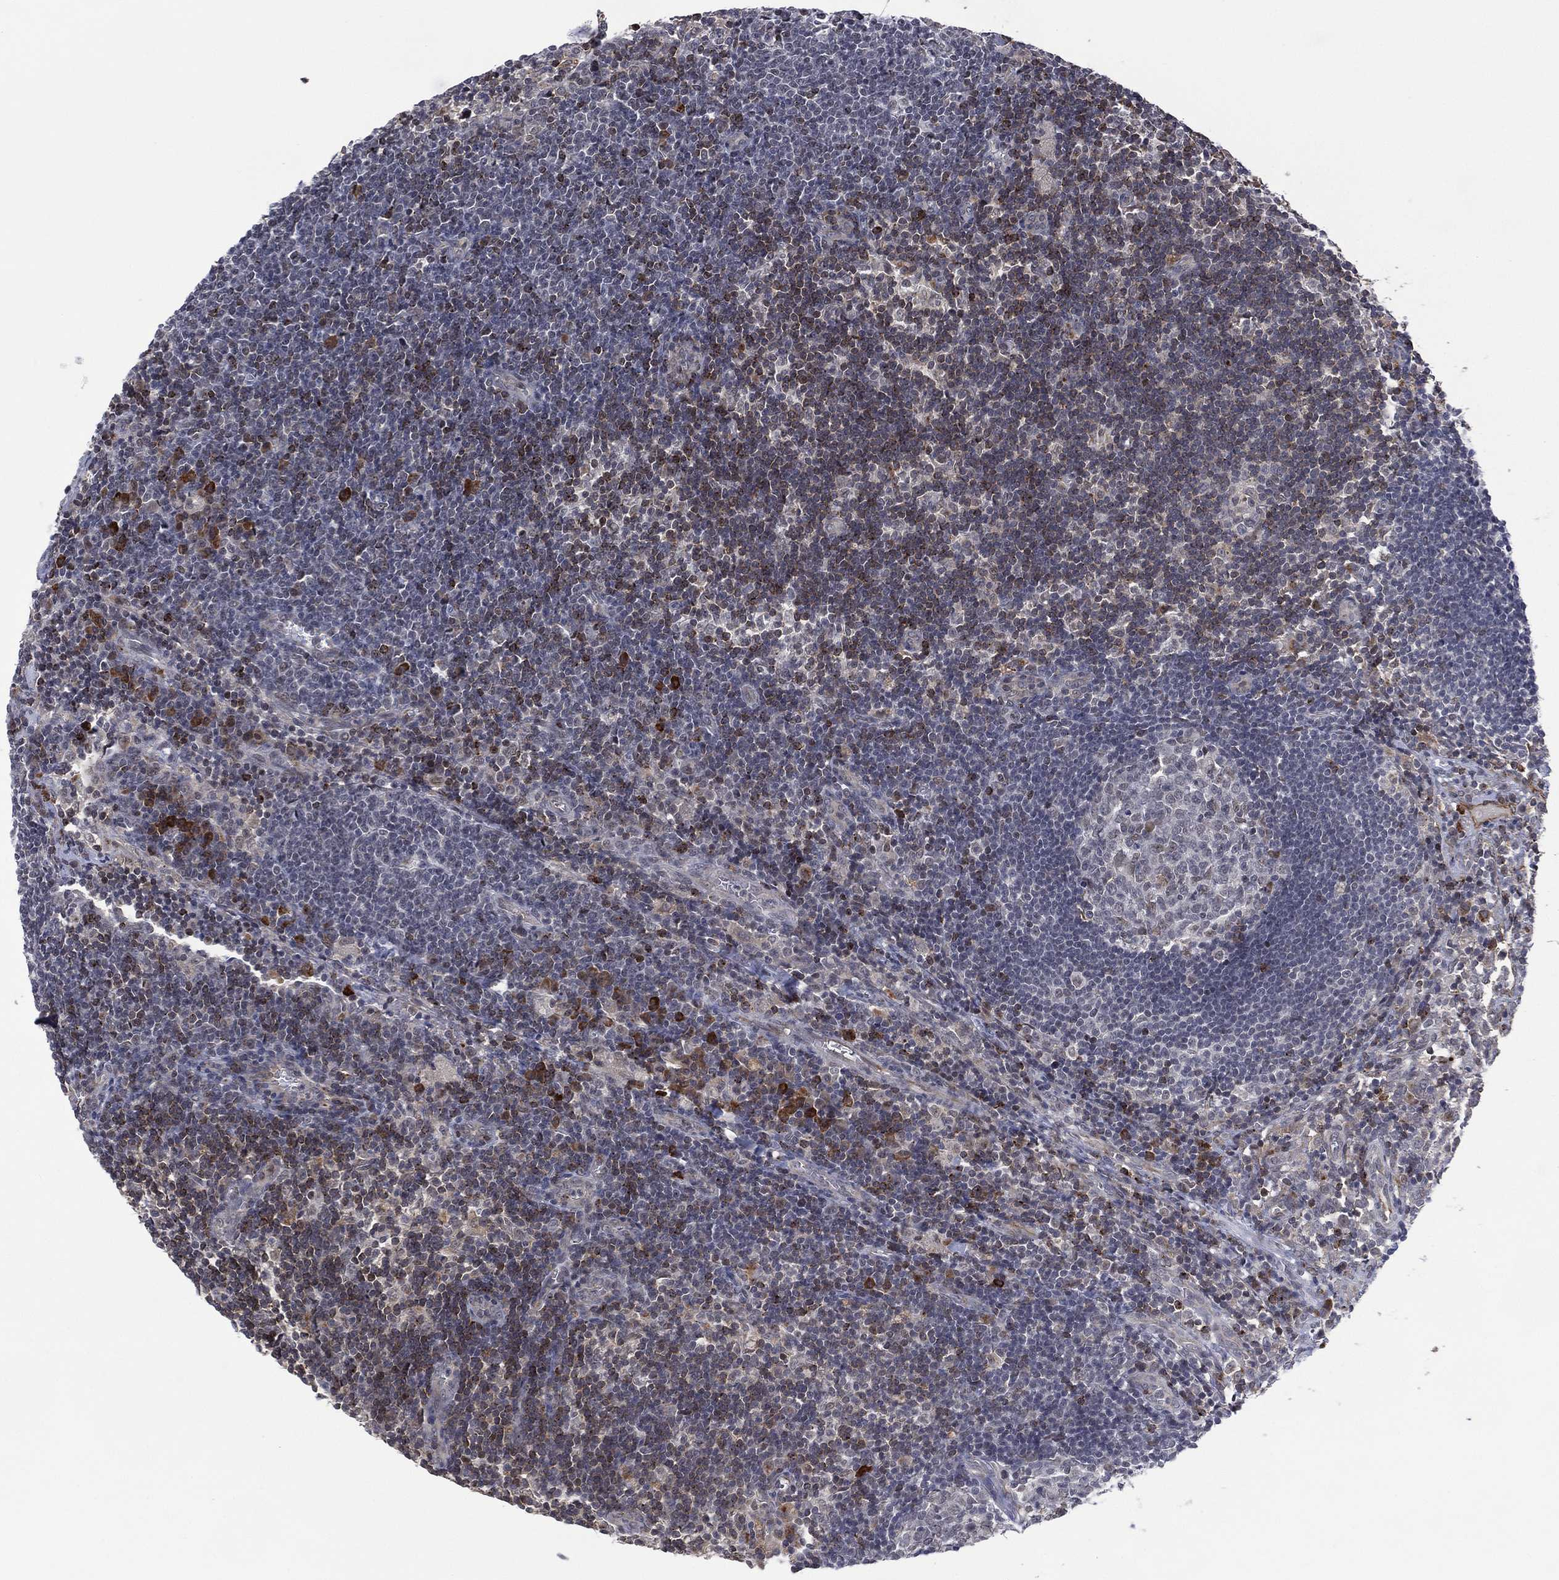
{"staining": {"intensity": "negative", "quantity": "none", "location": "none"}, "tissue": "lymph node", "cell_type": "Germinal center cells", "image_type": "normal", "snomed": [{"axis": "morphology", "description": "Normal tissue, NOS"}, {"axis": "morphology", "description": "Adenocarcinoma, NOS"}, {"axis": "topography", "description": "Lymph node"}, {"axis": "topography", "description": "Pancreas"}], "caption": "Image shows no significant protein positivity in germinal center cells of benign lymph node. (Stains: DAB (3,3'-diaminobenzidine) immunohistochemistry with hematoxylin counter stain, Microscopy: brightfield microscopy at high magnification).", "gene": "DPP4", "patient": {"sex": "female", "age": 58}}